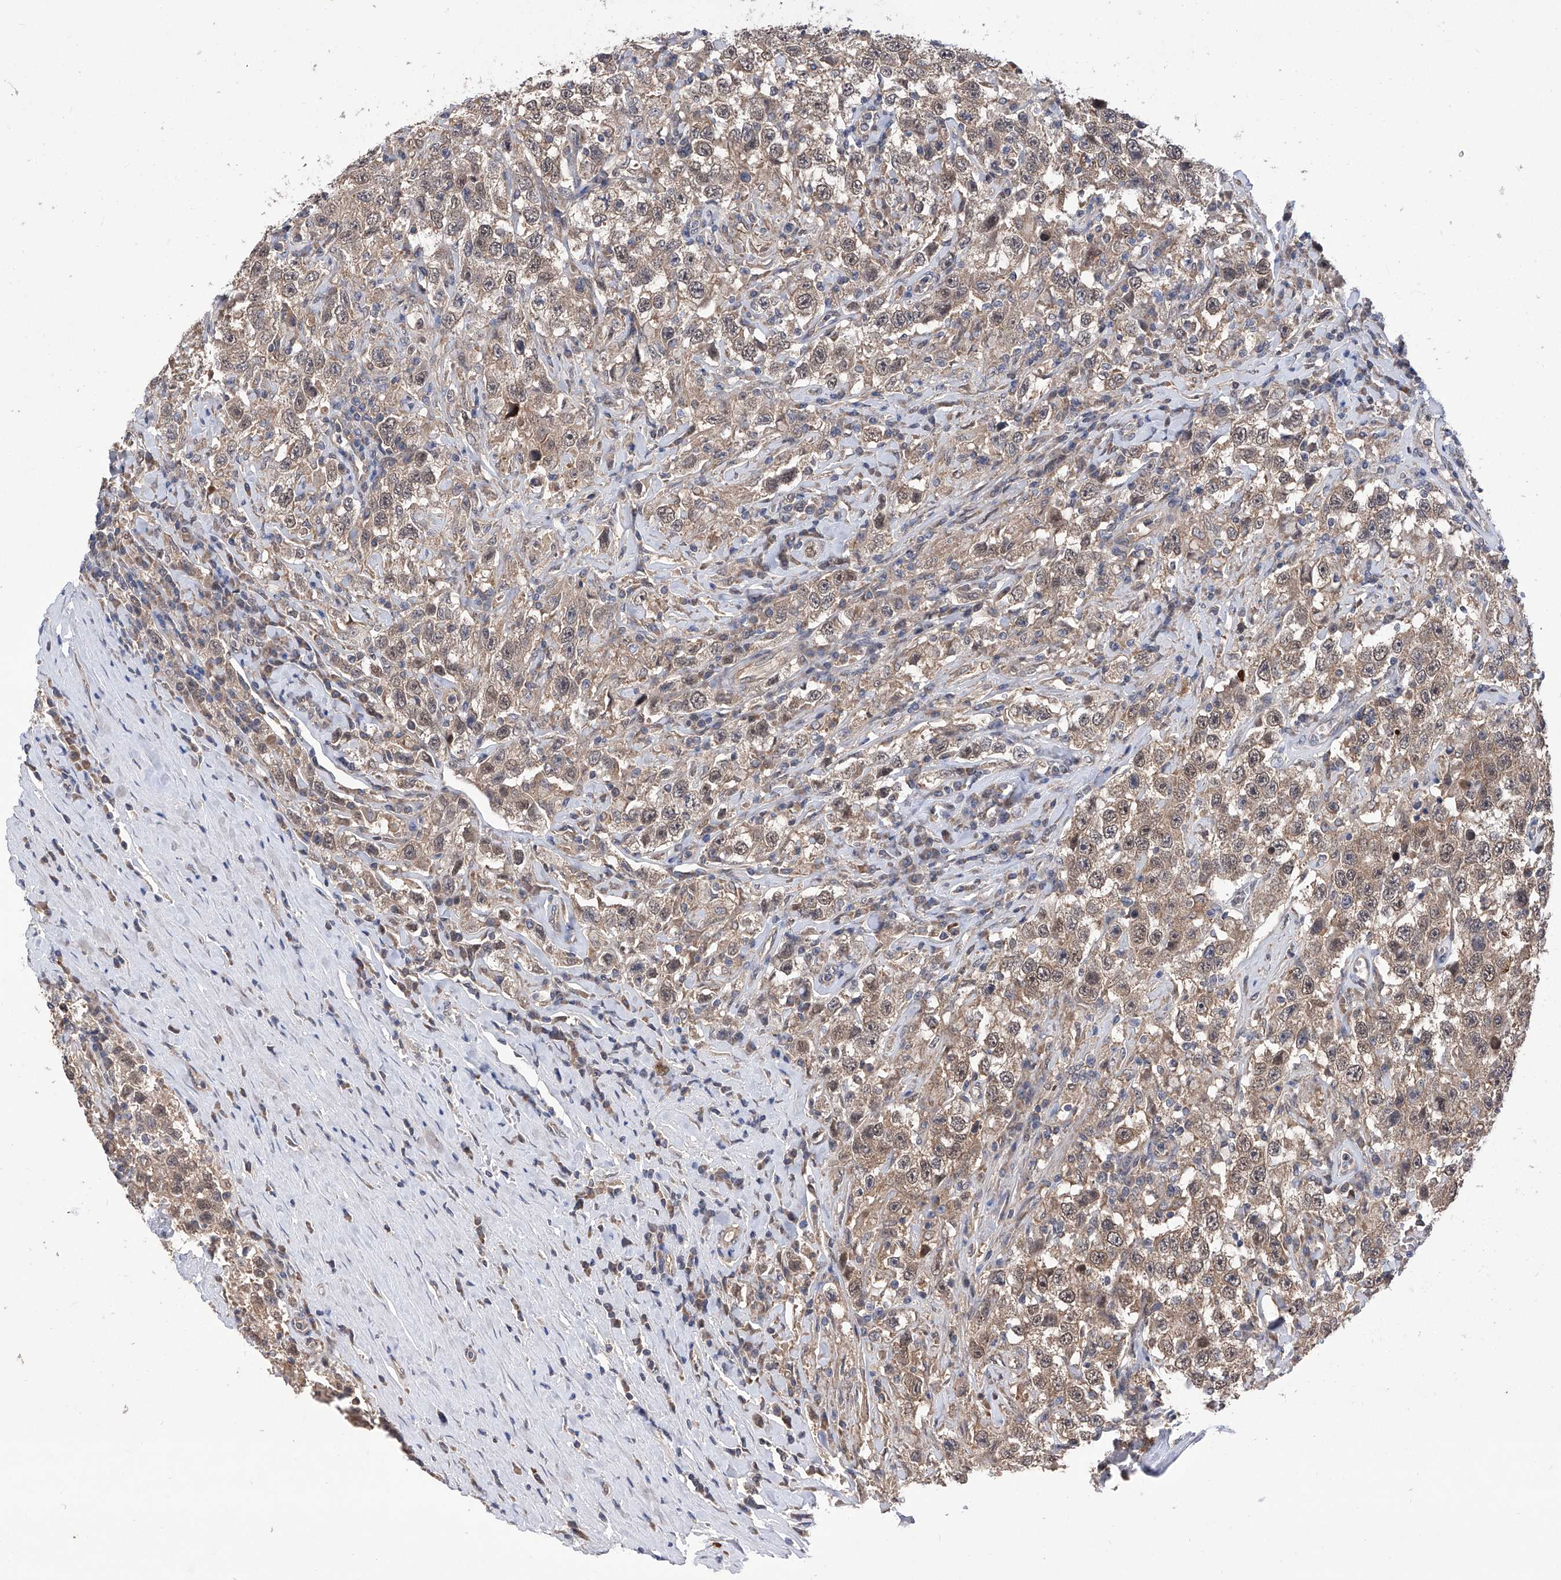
{"staining": {"intensity": "weak", "quantity": ">75%", "location": "cytoplasmic/membranous"}, "tissue": "testis cancer", "cell_type": "Tumor cells", "image_type": "cancer", "snomed": [{"axis": "morphology", "description": "Seminoma, NOS"}, {"axis": "topography", "description": "Testis"}], "caption": "DAB immunohistochemical staining of human seminoma (testis) reveals weak cytoplasmic/membranous protein expression in approximately >75% of tumor cells.", "gene": "USP45", "patient": {"sex": "male", "age": 41}}